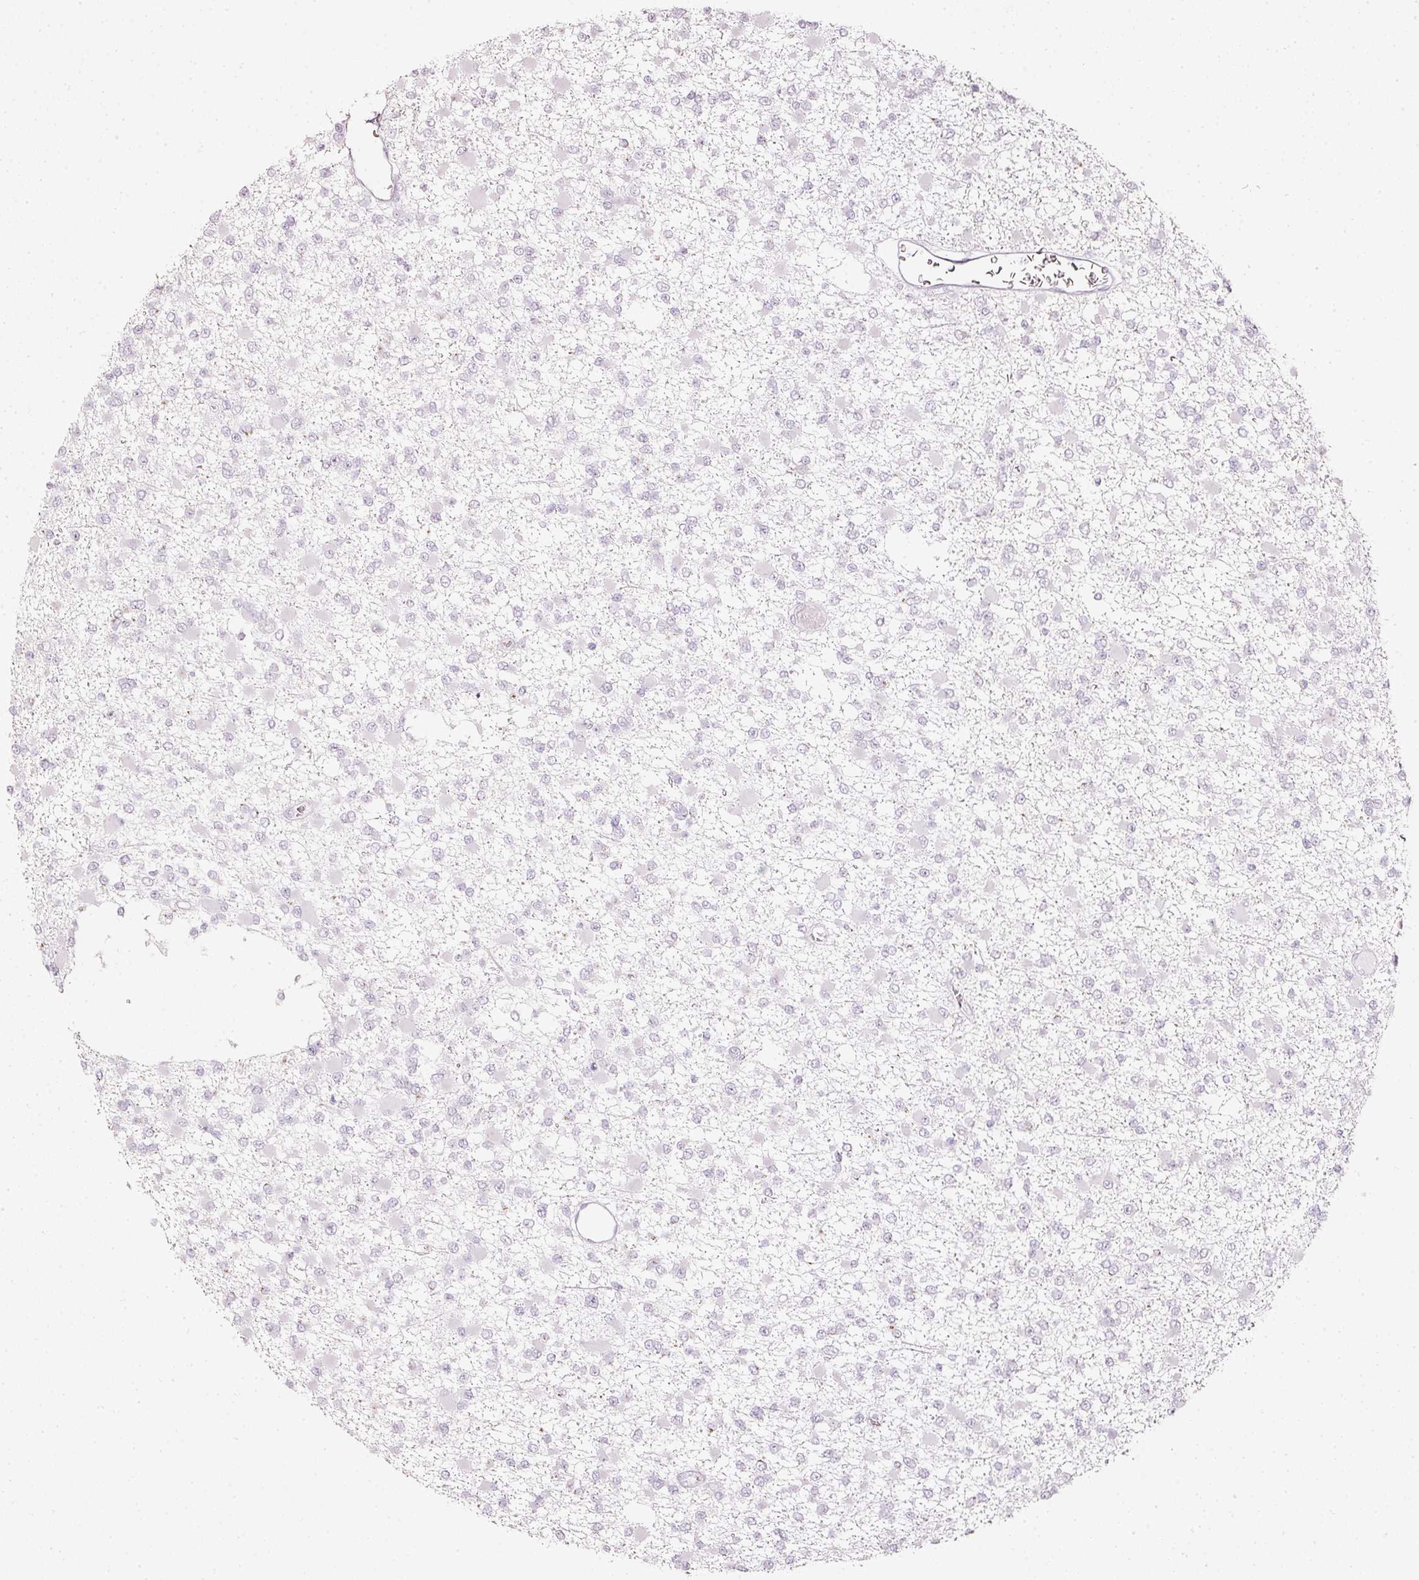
{"staining": {"intensity": "negative", "quantity": "none", "location": "none"}, "tissue": "glioma", "cell_type": "Tumor cells", "image_type": "cancer", "snomed": [{"axis": "morphology", "description": "Glioma, malignant, Low grade"}, {"axis": "topography", "description": "Brain"}], "caption": "Tumor cells are negative for protein expression in human malignant glioma (low-grade). (DAB immunohistochemistry with hematoxylin counter stain).", "gene": "SDF4", "patient": {"sex": "female", "age": 22}}